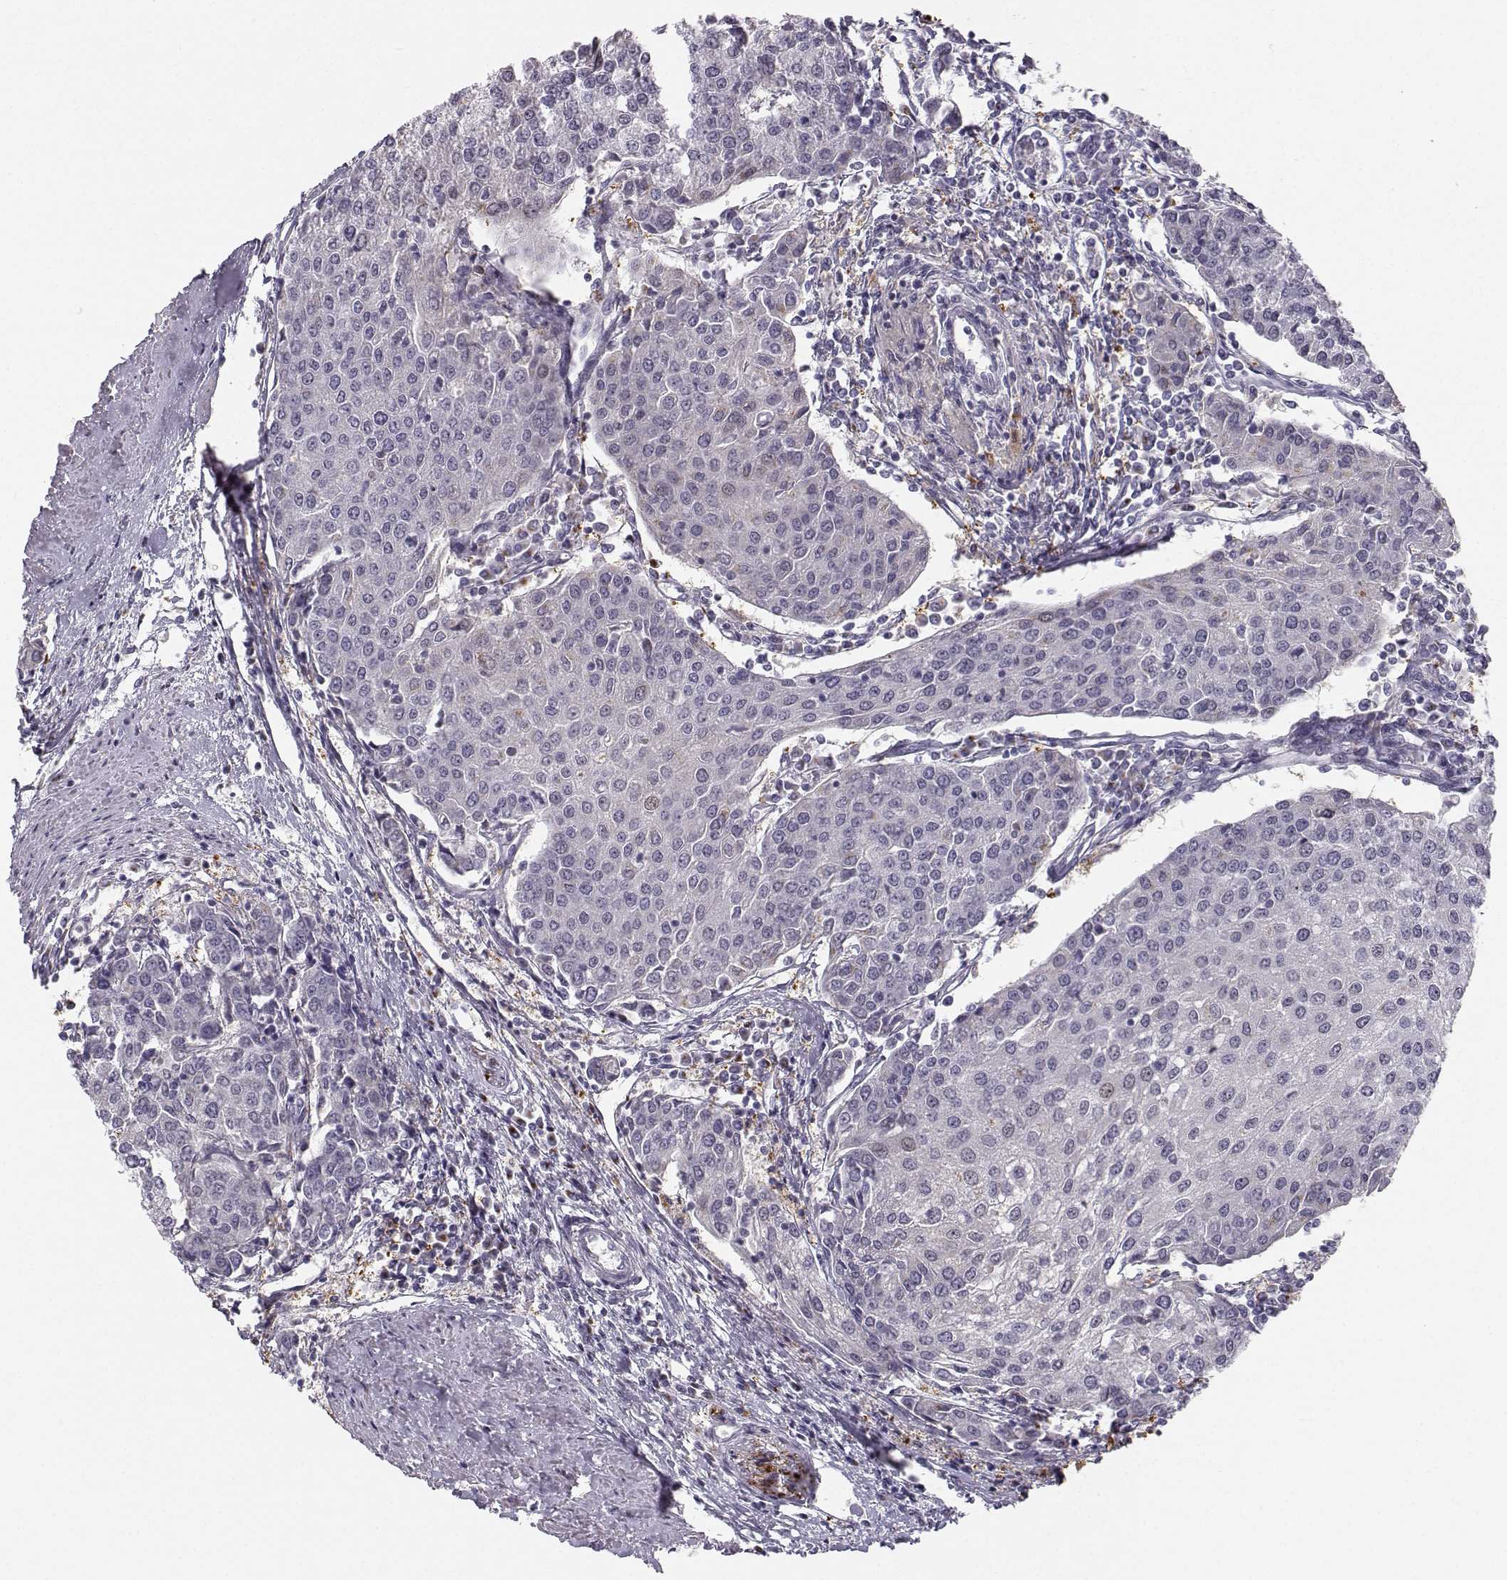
{"staining": {"intensity": "negative", "quantity": "none", "location": "none"}, "tissue": "urothelial cancer", "cell_type": "Tumor cells", "image_type": "cancer", "snomed": [{"axis": "morphology", "description": "Urothelial carcinoma, High grade"}, {"axis": "topography", "description": "Urinary bladder"}], "caption": "Tumor cells are negative for brown protein staining in high-grade urothelial carcinoma. (Stains: DAB (3,3'-diaminobenzidine) immunohistochemistry with hematoxylin counter stain, Microscopy: brightfield microscopy at high magnification).", "gene": "HTR7", "patient": {"sex": "female", "age": 85}}